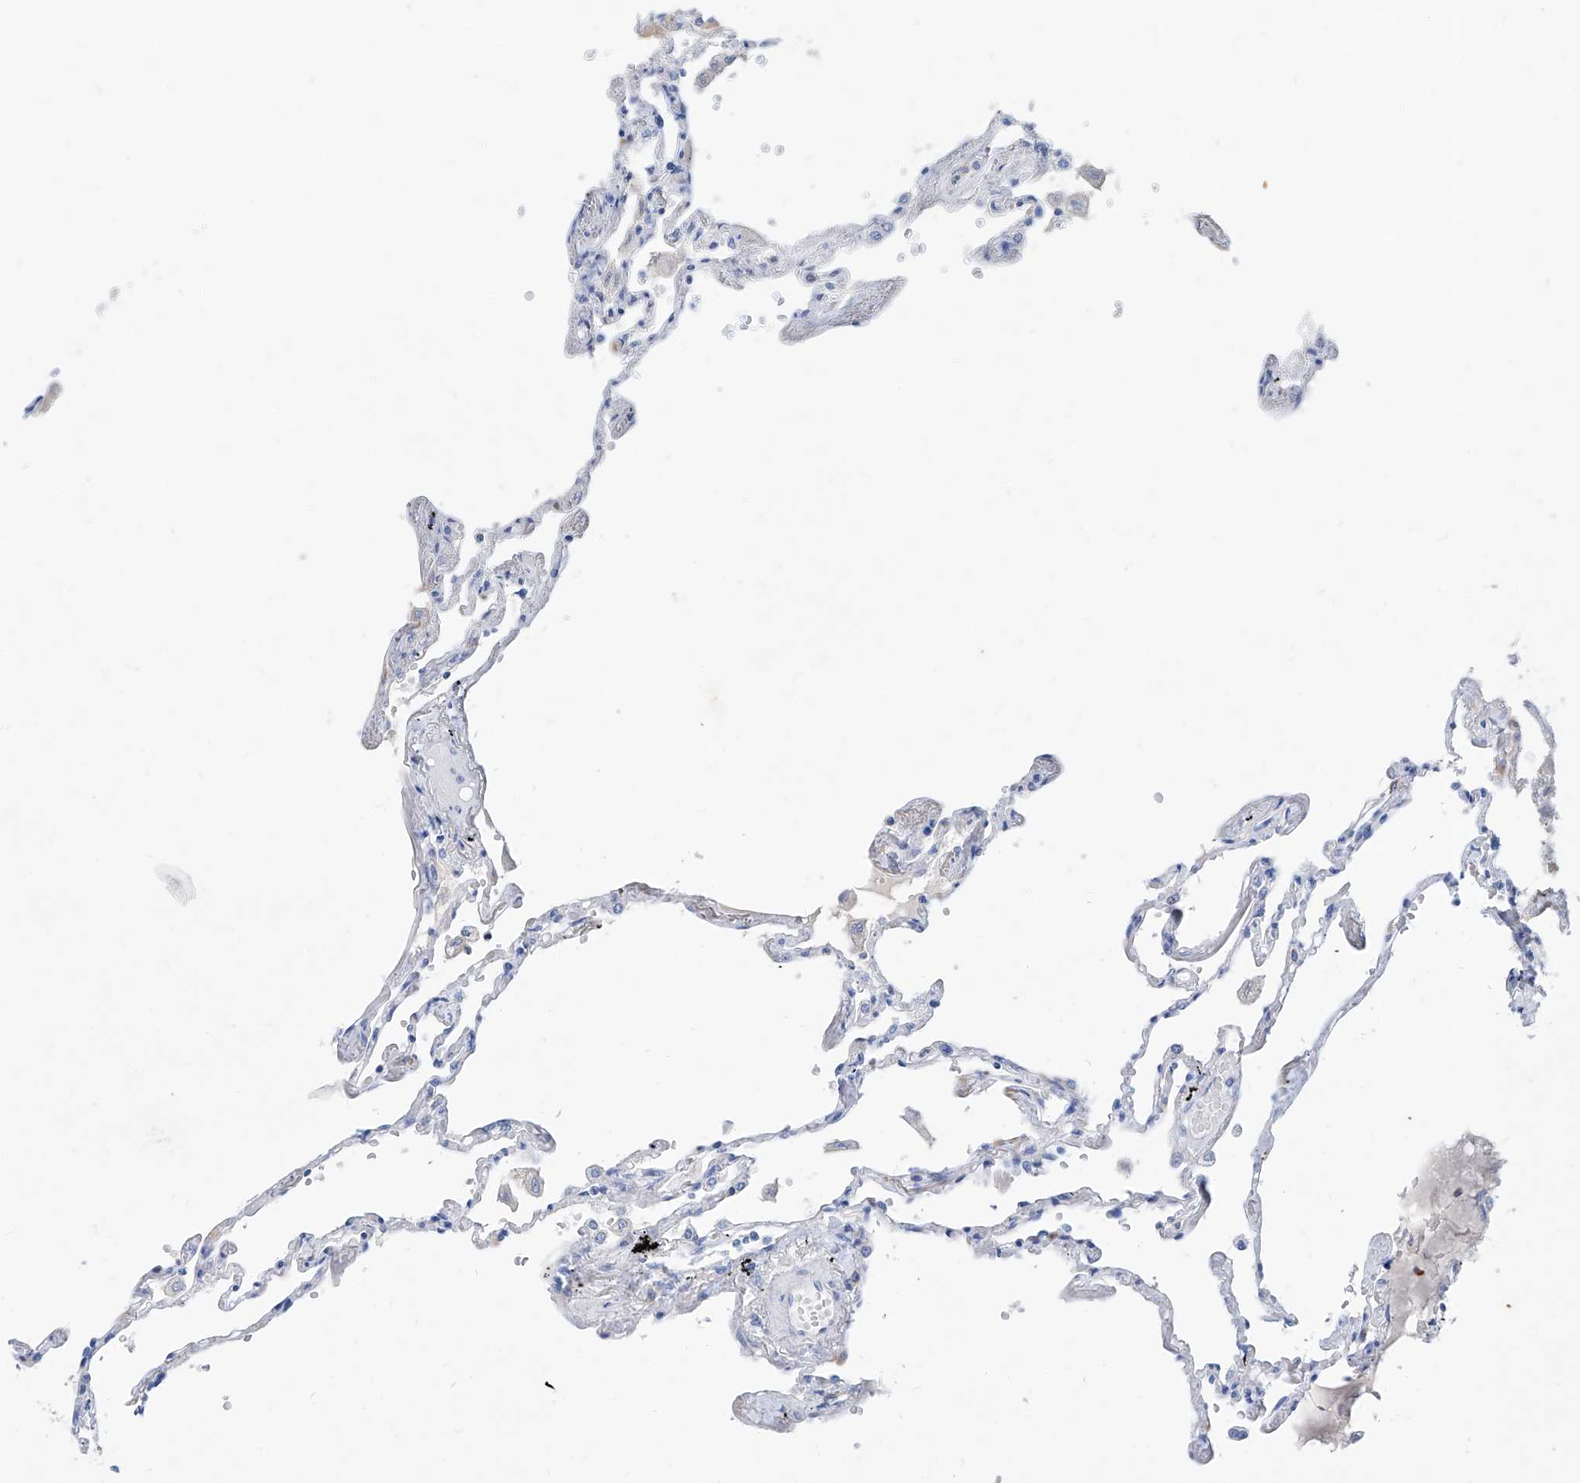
{"staining": {"intensity": "negative", "quantity": "none", "location": "none"}, "tissue": "lung", "cell_type": "Alveolar cells", "image_type": "normal", "snomed": [{"axis": "morphology", "description": "Normal tissue, NOS"}, {"axis": "topography", "description": "Lung"}], "caption": "Human lung stained for a protein using IHC shows no positivity in alveolar cells.", "gene": "SLC25A29", "patient": {"sex": "female", "age": 67}}